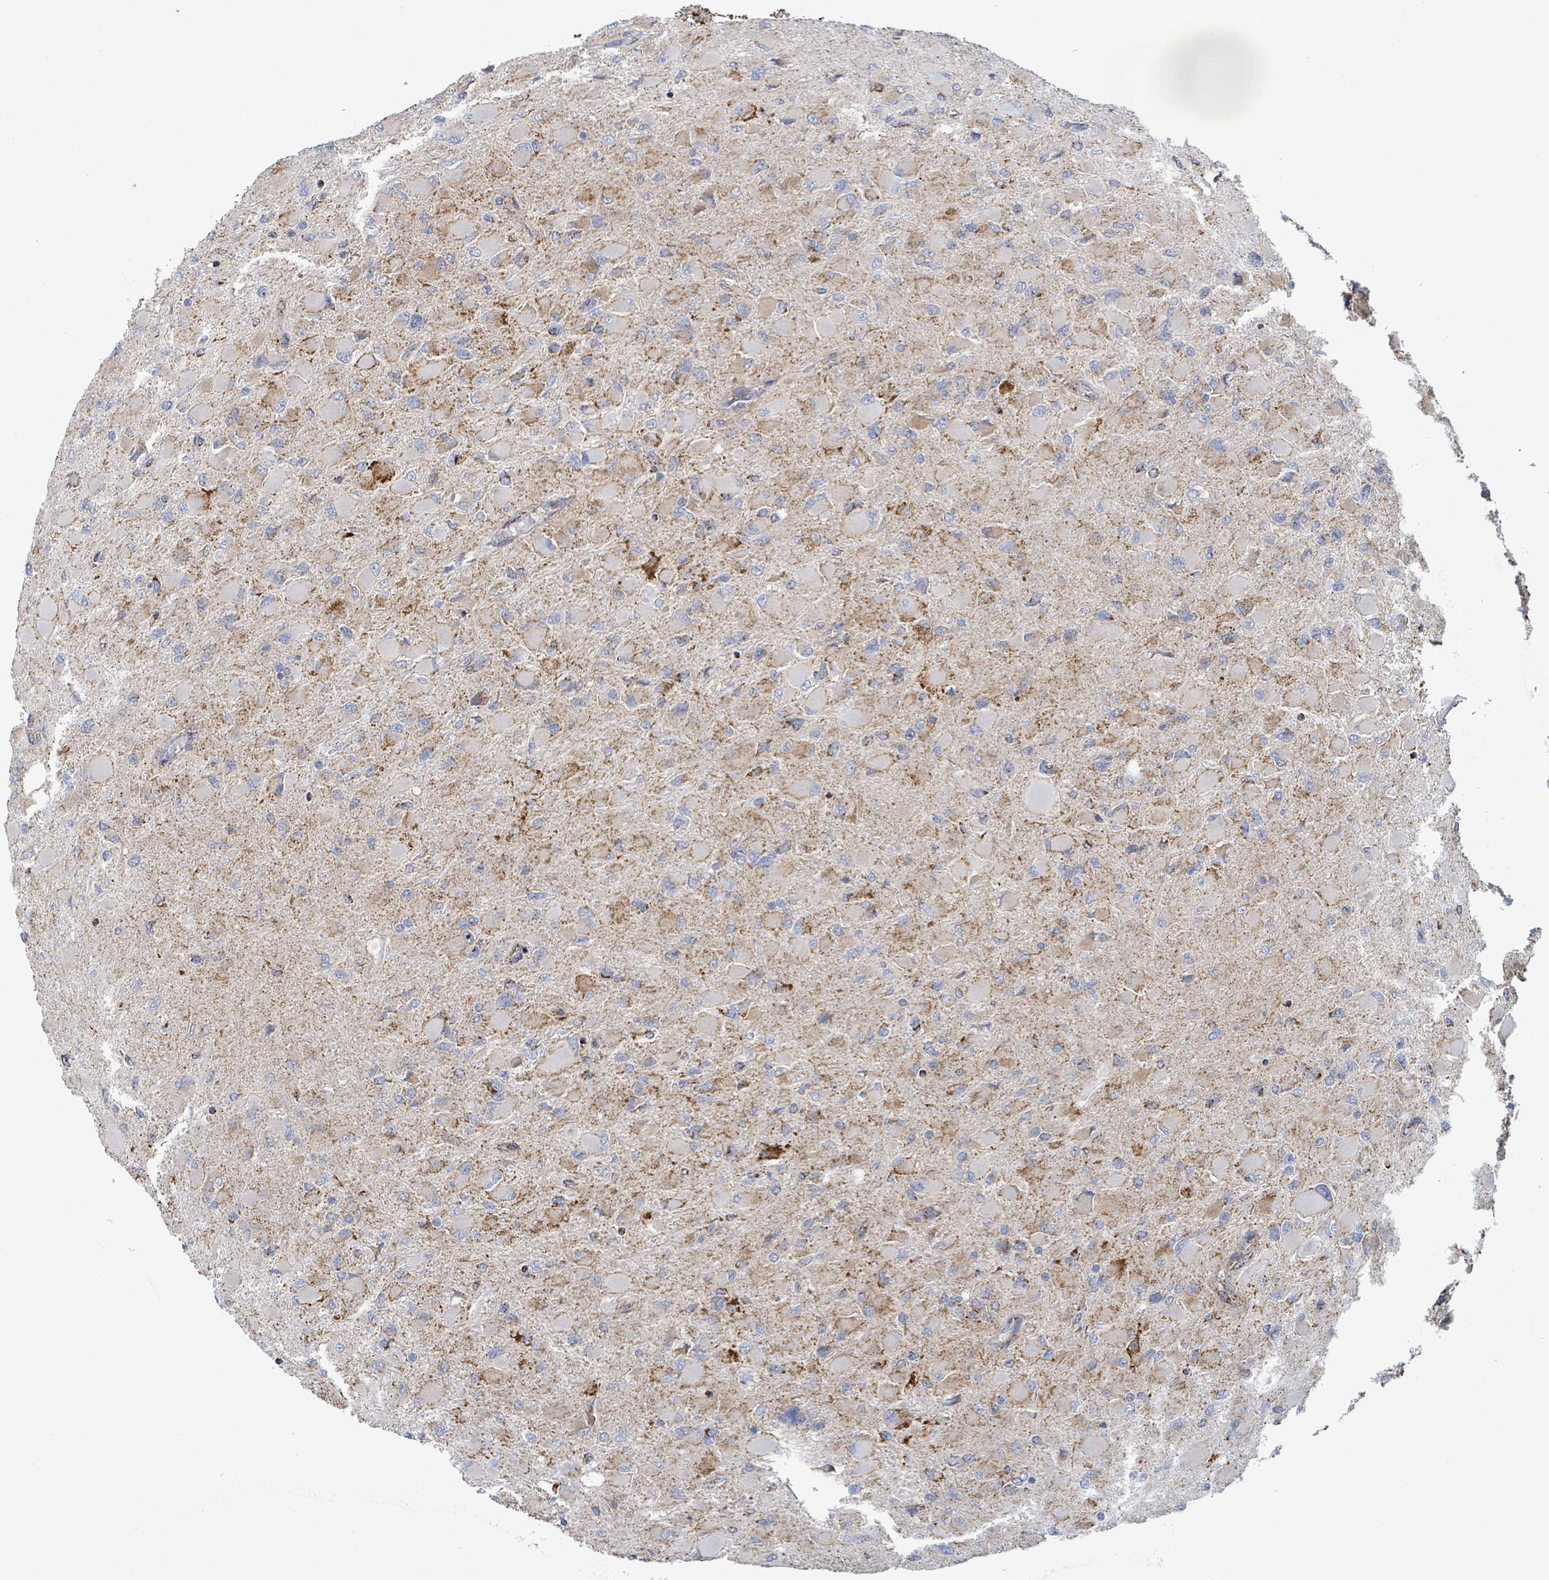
{"staining": {"intensity": "negative", "quantity": "none", "location": "none"}, "tissue": "glioma", "cell_type": "Tumor cells", "image_type": "cancer", "snomed": [{"axis": "morphology", "description": "Glioma, malignant, High grade"}, {"axis": "topography", "description": "Cerebral cortex"}], "caption": "DAB (3,3'-diaminobenzidine) immunohistochemical staining of high-grade glioma (malignant) demonstrates no significant staining in tumor cells.", "gene": "SUCLG2", "patient": {"sex": "female", "age": 36}}